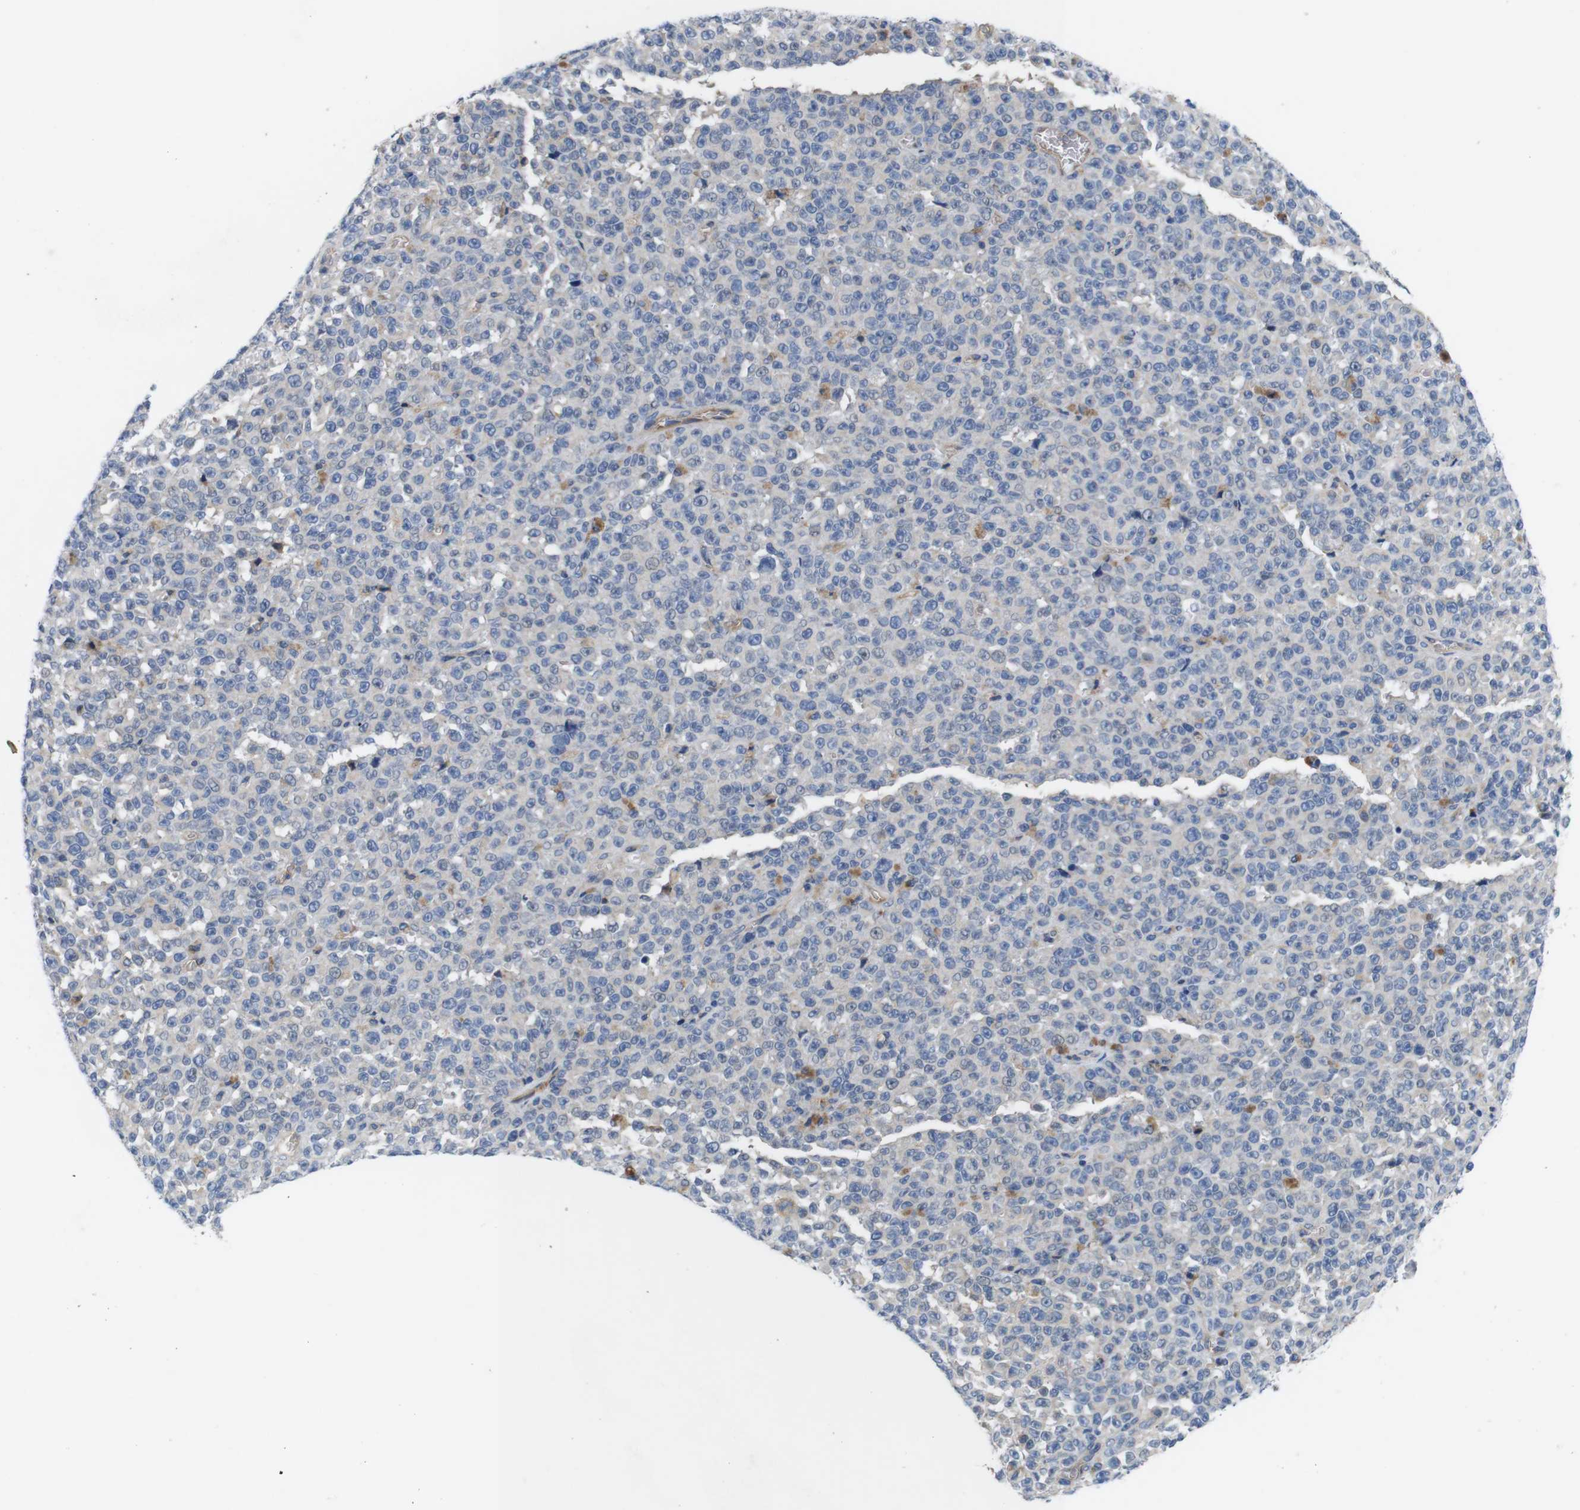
{"staining": {"intensity": "weak", "quantity": "<25%", "location": "cytoplasmic/membranous"}, "tissue": "melanoma", "cell_type": "Tumor cells", "image_type": "cancer", "snomed": [{"axis": "morphology", "description": "Malignant melanoma, NOS"}, {"axis": "topography", "description": "Skin"}], "caption": "Melanoma stained for a protein using immunohistochemistry demonstrates no staining tumor cells.", "gene": "C1RL", "patient": {"sex": "female", "age": 82}}